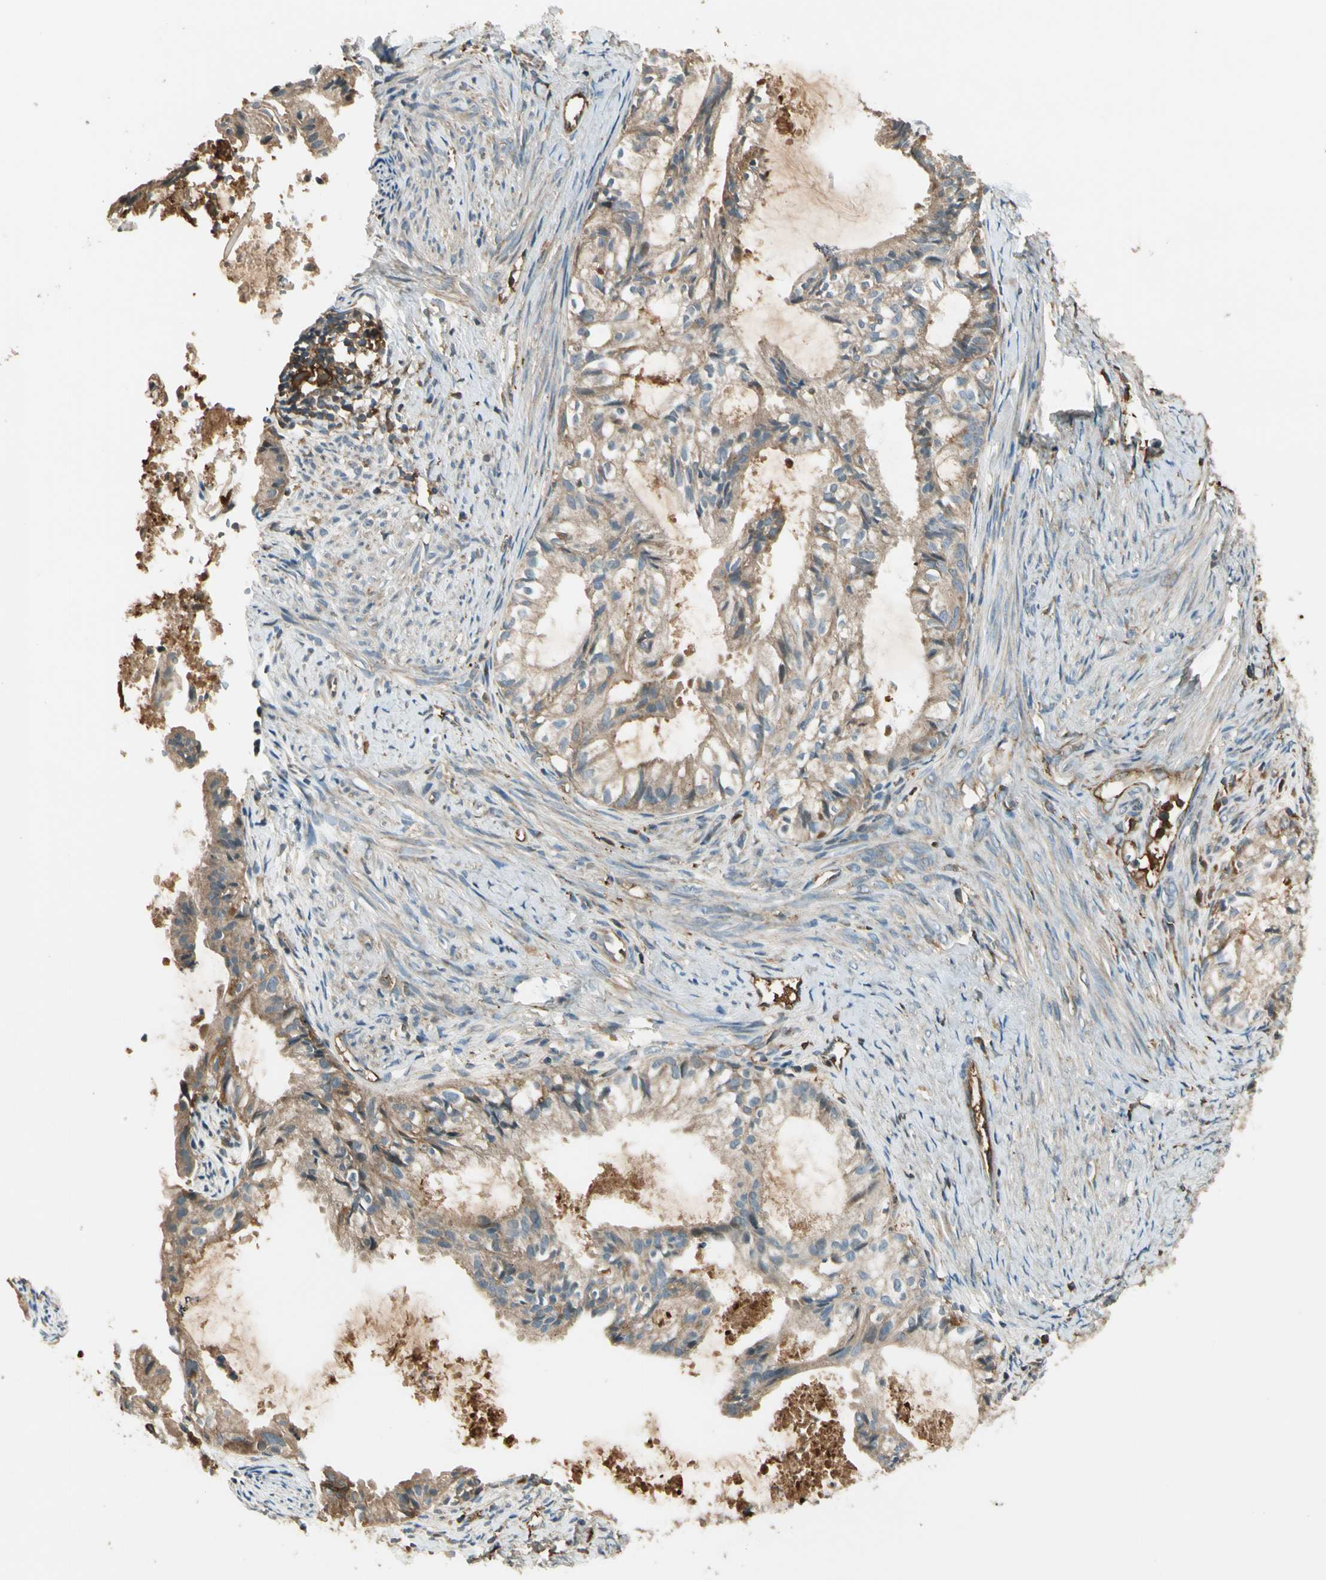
{"staining": {"intensity": "weak", "quantity": ">75%", "location": "cytoplasmic/membranous"}, "tissue": "cervical cancer", "cell_type": "Tumor cells", "image_type": "cancer", "snomed": [{"axis": "morphology", "description": "Normal tissue, NOS"}, {"axis": "morphology", "description": "Adenocarcinoma, NOS"}, {"axis": "topography", "description": "Cervix"}, {"axis": "topography", "description": "Endometrium"}], "caption": "Adenocarcinoma (cervical) tissue exhibits weak cytoplasmic/membranous positivity in about >75% of tumor cells, visualized by immunohistochemistry. Immunohistochemistry (ihc) stains the protein of interest in brown and the nuclei are stained blue.", "gene": "STX11", "patient": {"sex": "female", "age": 86}}